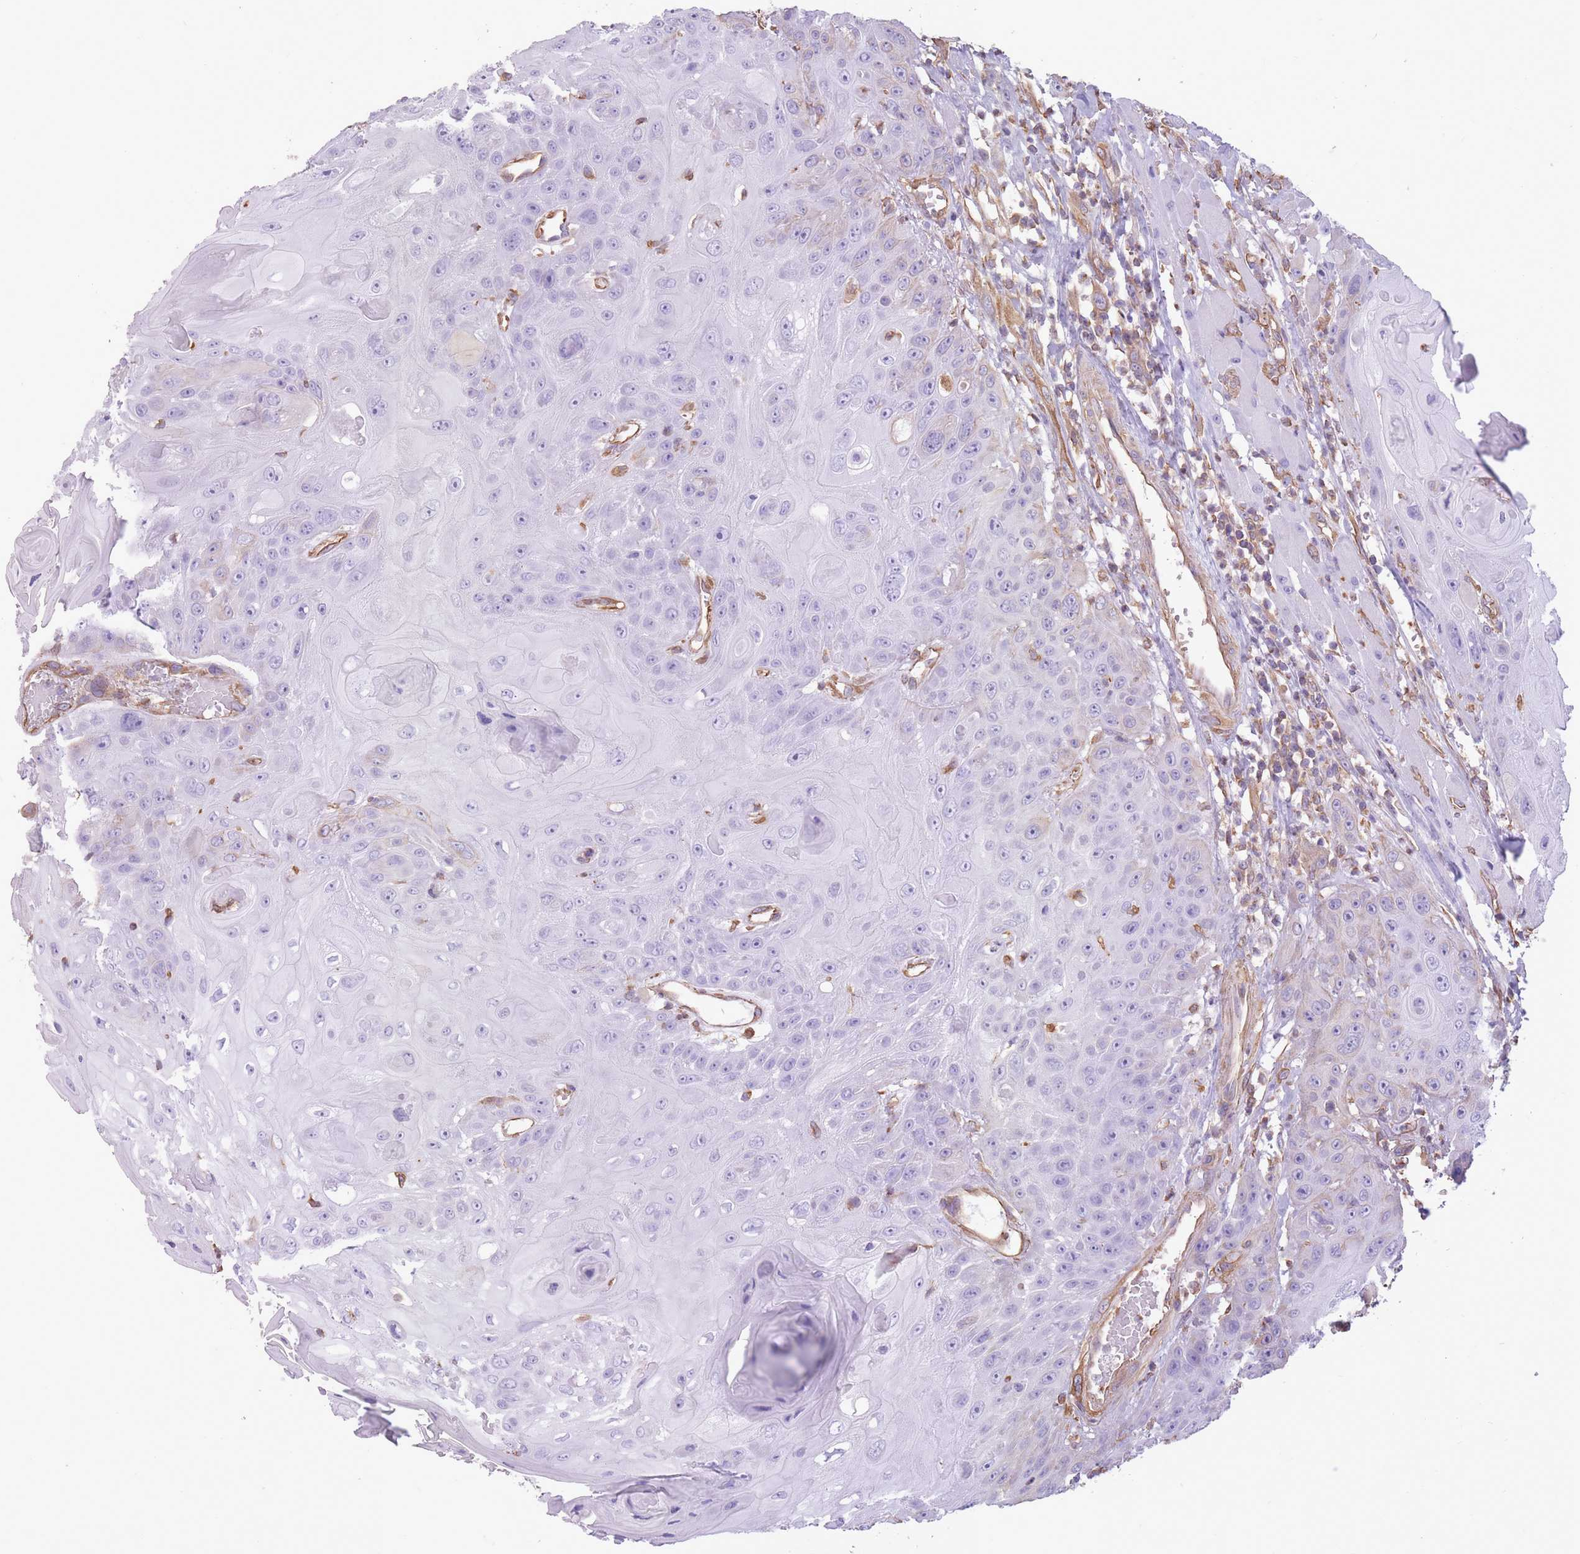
{"staining": {"intensity": "negative", "quantity": "none", "location": "none"}, "tissue": "head and neck cancer", "cell_type": "Tumor cells", "image_type": "cancer", "snomed": [{"axis": "morphology", "description": "Squamous cell carcinoma, NOS"}, {"axis": "topography", "description": "Head-Neck"}], "caption": "IHC histopathology image of neoplastic tissue: human head and neck squamous cell carcinoma stained with DAB exhibits no significant protein expression in tumor cells.", "gene": "ADD1", "patient": {"sex": "female", "age": 59}}